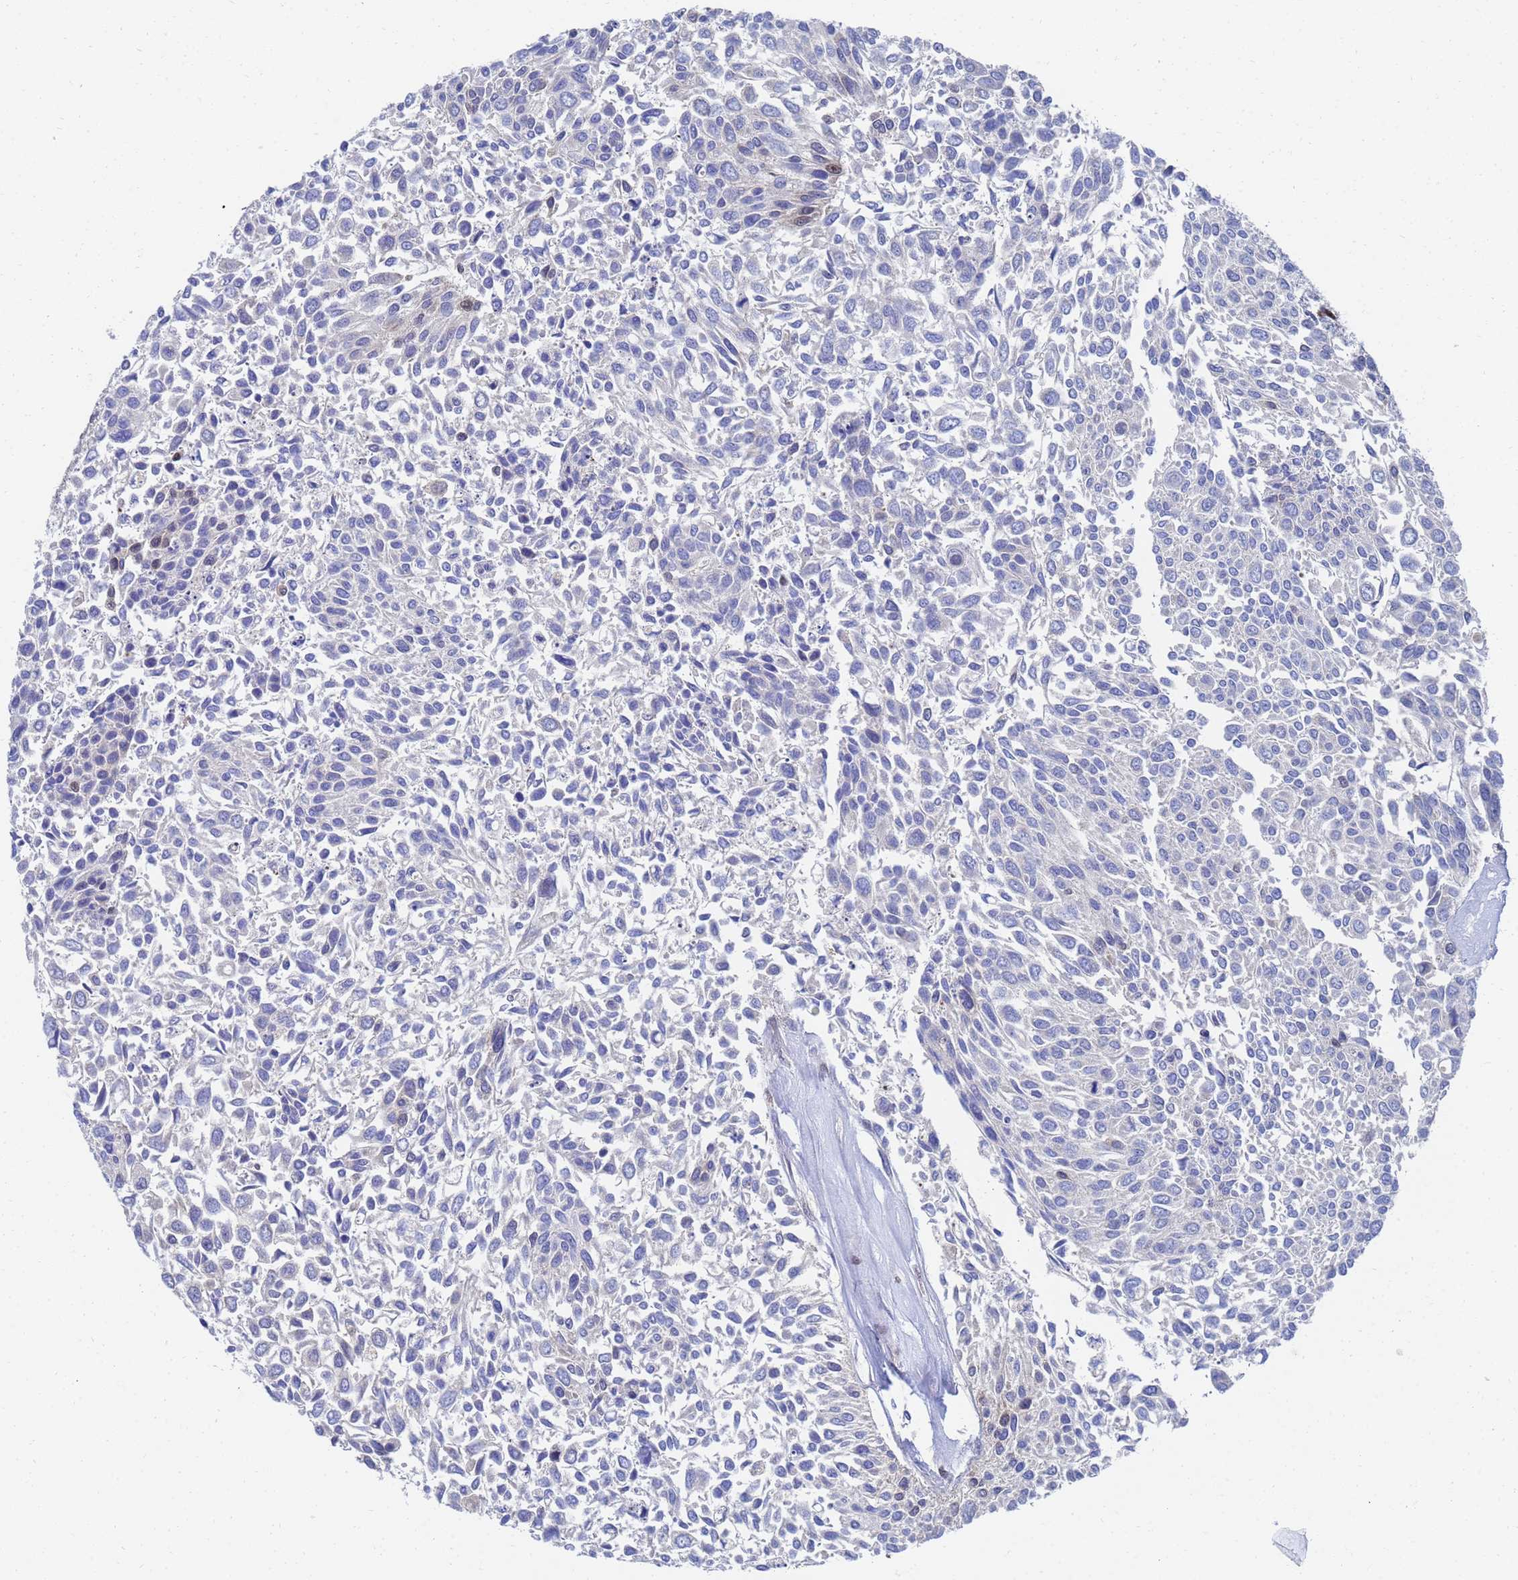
{"staining": {"intensity": "negative", "quantity": "none", "location": "none"}, "tissue": "urothelial cancer", "cell_type": "Tumor cells", "image_type": "cancer", "snomed": [{"axis": "morphology", "description": "Urothelial carcinoma, NOS"}, {"axis": "topography", "description": "Urinary bladder"}], "caption": "Tumor cells are negative for protein expression in human urothelial cancer.", "gene": "AP5Z1", "patient": {"sex": "male", "age": 55}}